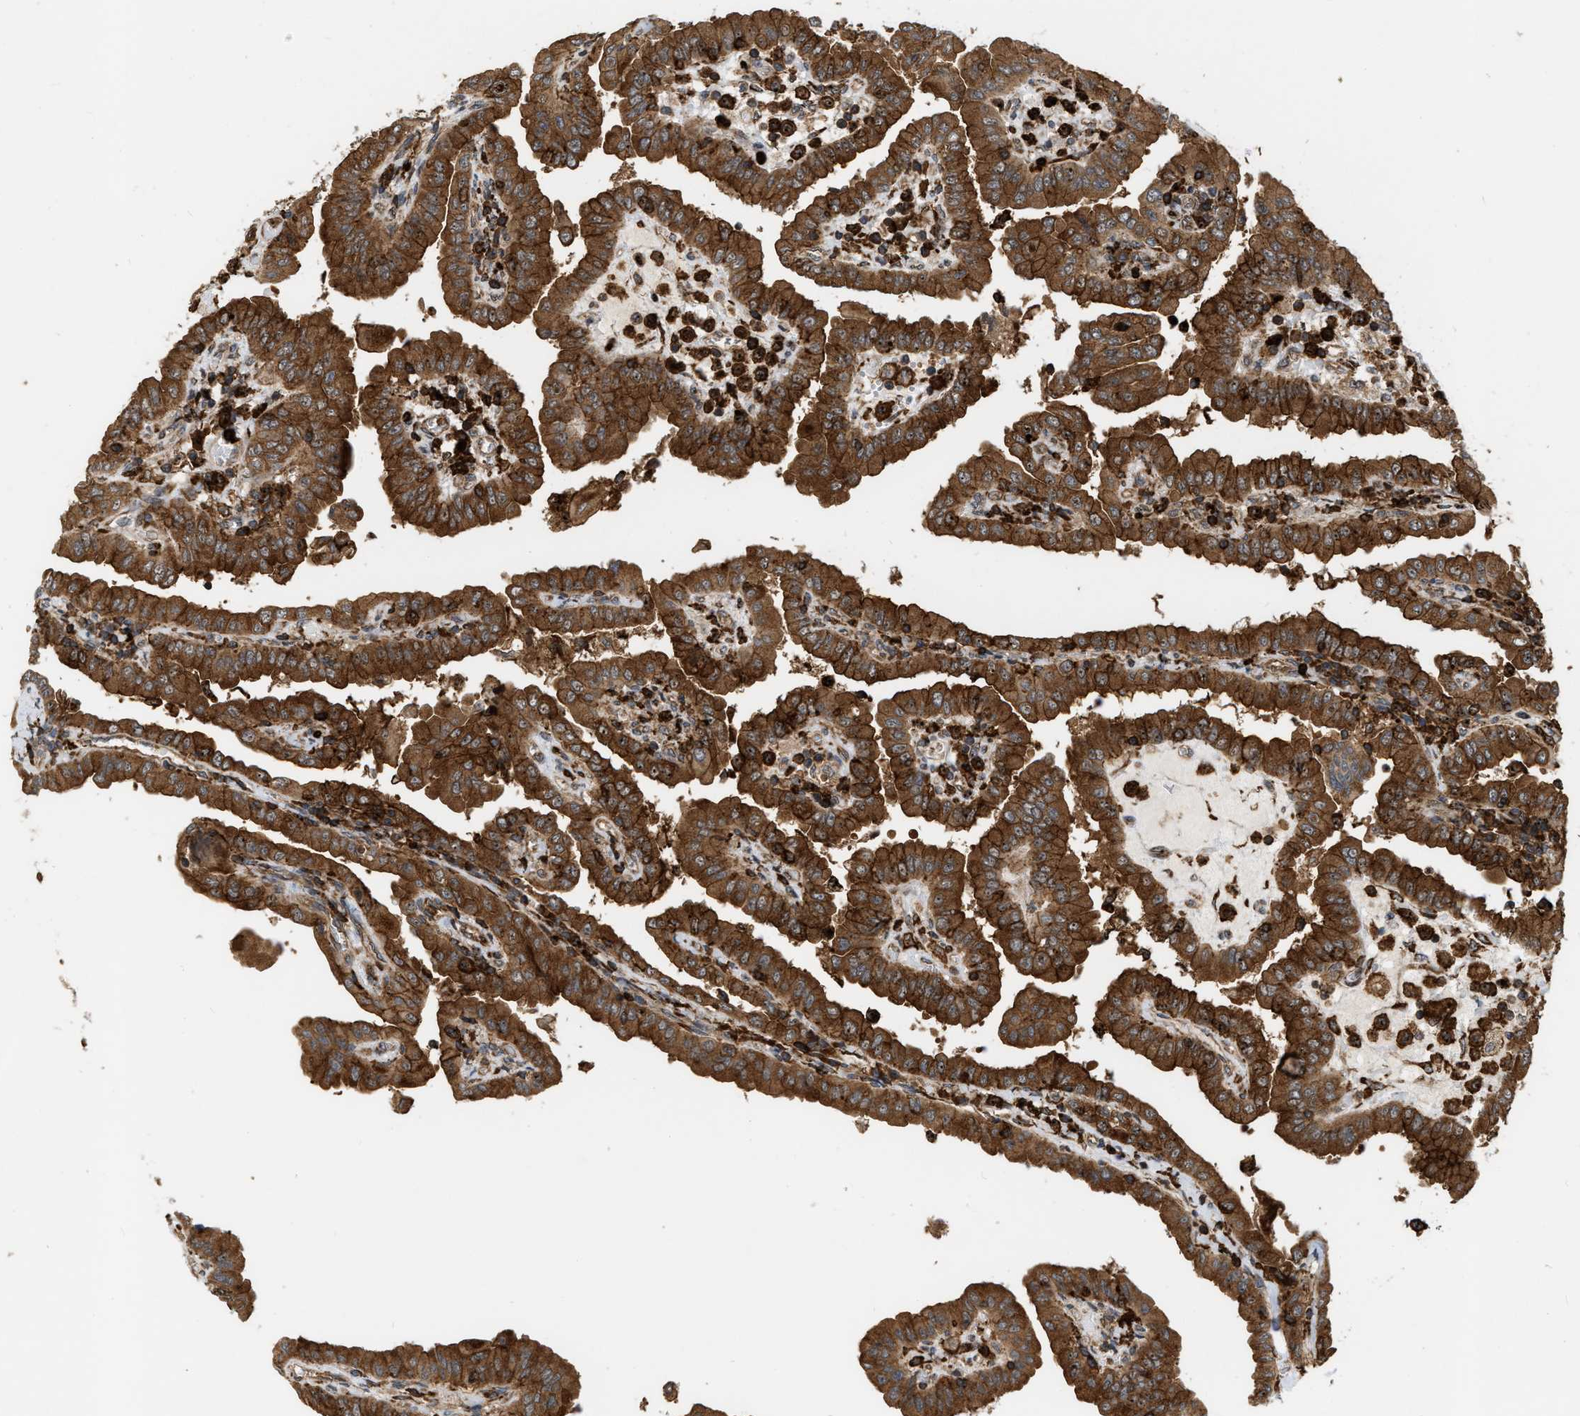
{"staining": {"intensity": "strong", "quantity": ">75%", "location": "cytoplasmic/membranous"}, "tissue": "thyroid cancer", "cell_type": "Tumor cells", "image_type": "cancer", "snomed": [{"axis": "morphology", "description": "Papillary adenocarcinoma, NOS"}, {"axis": "topography", "description": "Thyroid gland"}], "caption": "This micrograph displays immunohistochemistry (IHC) staining of human thyroid papillary adenocarcinoma, with high strong cytoplasmic/membranous positivity in about >75% of tumor cells.", "gene": "IQCE", "patient": {"sex": "male", "age": 33}}